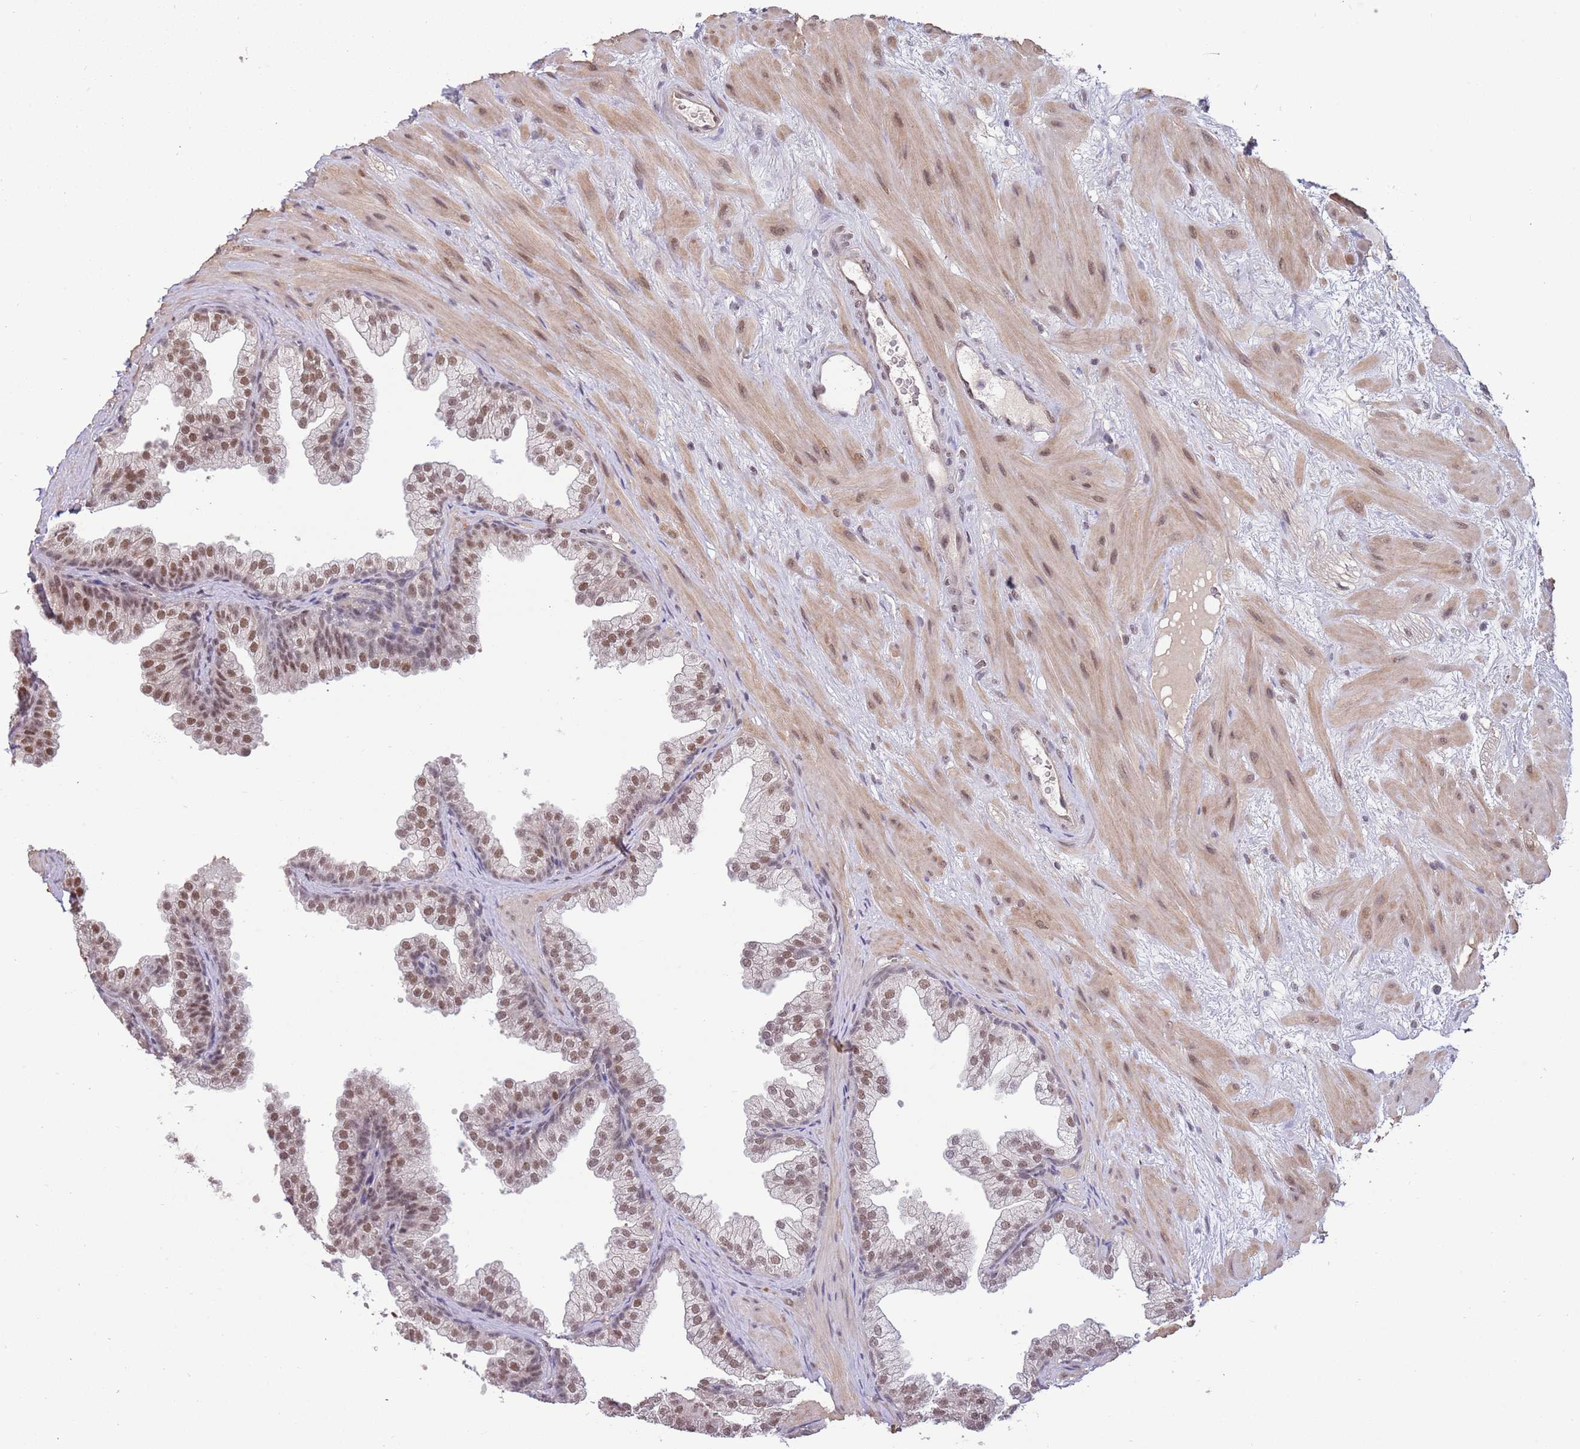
{"staining": {"intensity": "moderate", "quantity": "25%-75%", "location": "nuclear"}, "tissue": "prostate", "cell_type": "Glandular cells", "image_type": "normal", "snomed": [{"axis": "morphology", "description": "Normal tissue, NOS"}, {"axis": "topography", "description": "Prostate"}], "caption": "Protein staining demonstrates moderate nuclear expression in about 25%-75% of glandular cells in unremarkable prostate.", "gene": "ZBTB7A", "patient": {"sex": "male", "age": 37}}